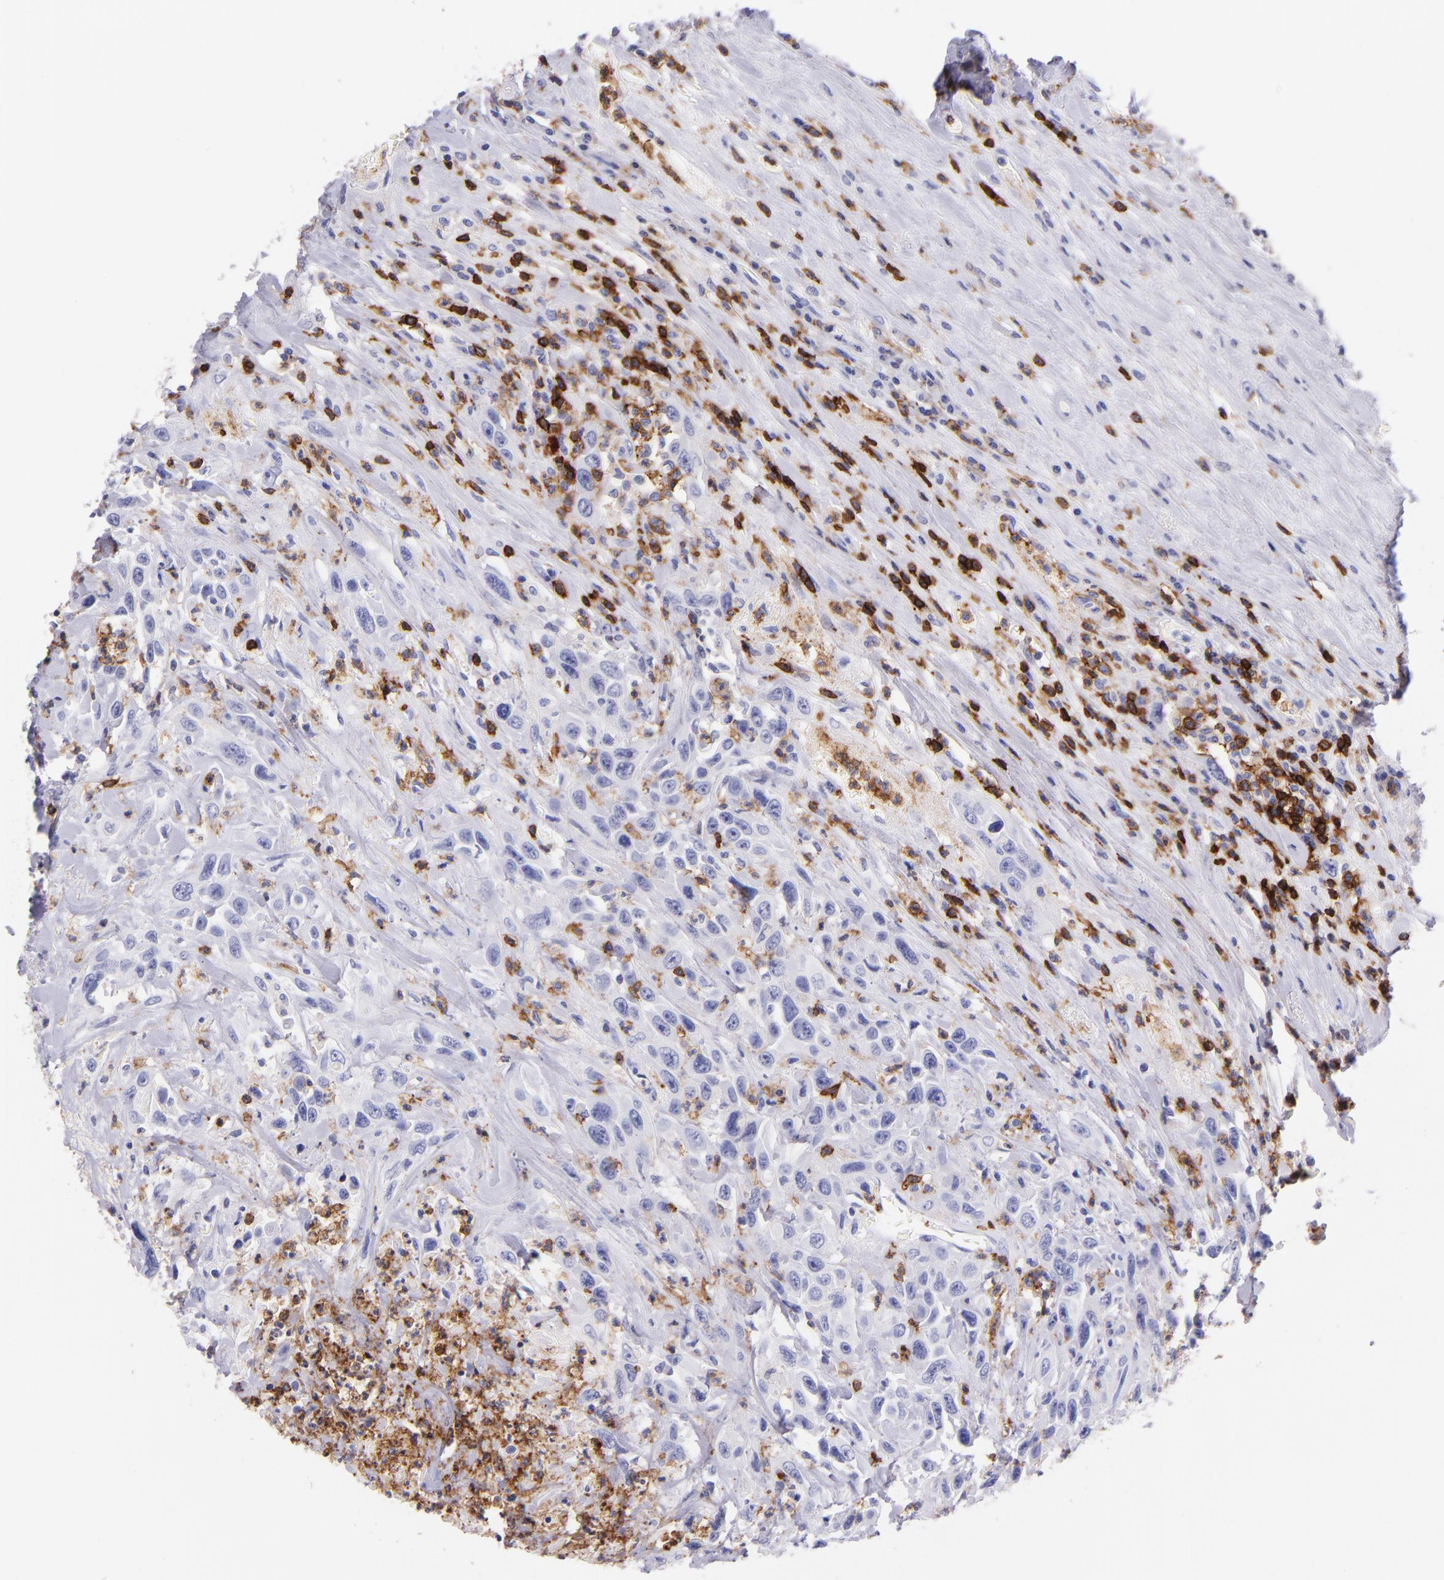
{"staining": {"intensity": "negative", "quantity": "none", "location": "none"}, "tissue": "urothelial cancer", "cell_type": "Tumor cells", "image_type": "cancer", "snomed": [{"axis": "morphology", "description": "Urothelial carcinoma, High grade"}, {"axis": "topography", "description": "Urinary bladder"}], "caption": "Protein analysis of high-grade urothelial carcinoma exhibits no significant expression in tumor cells.", "gene": "SPN", "patient": {"sex": "female", "age": 84}}